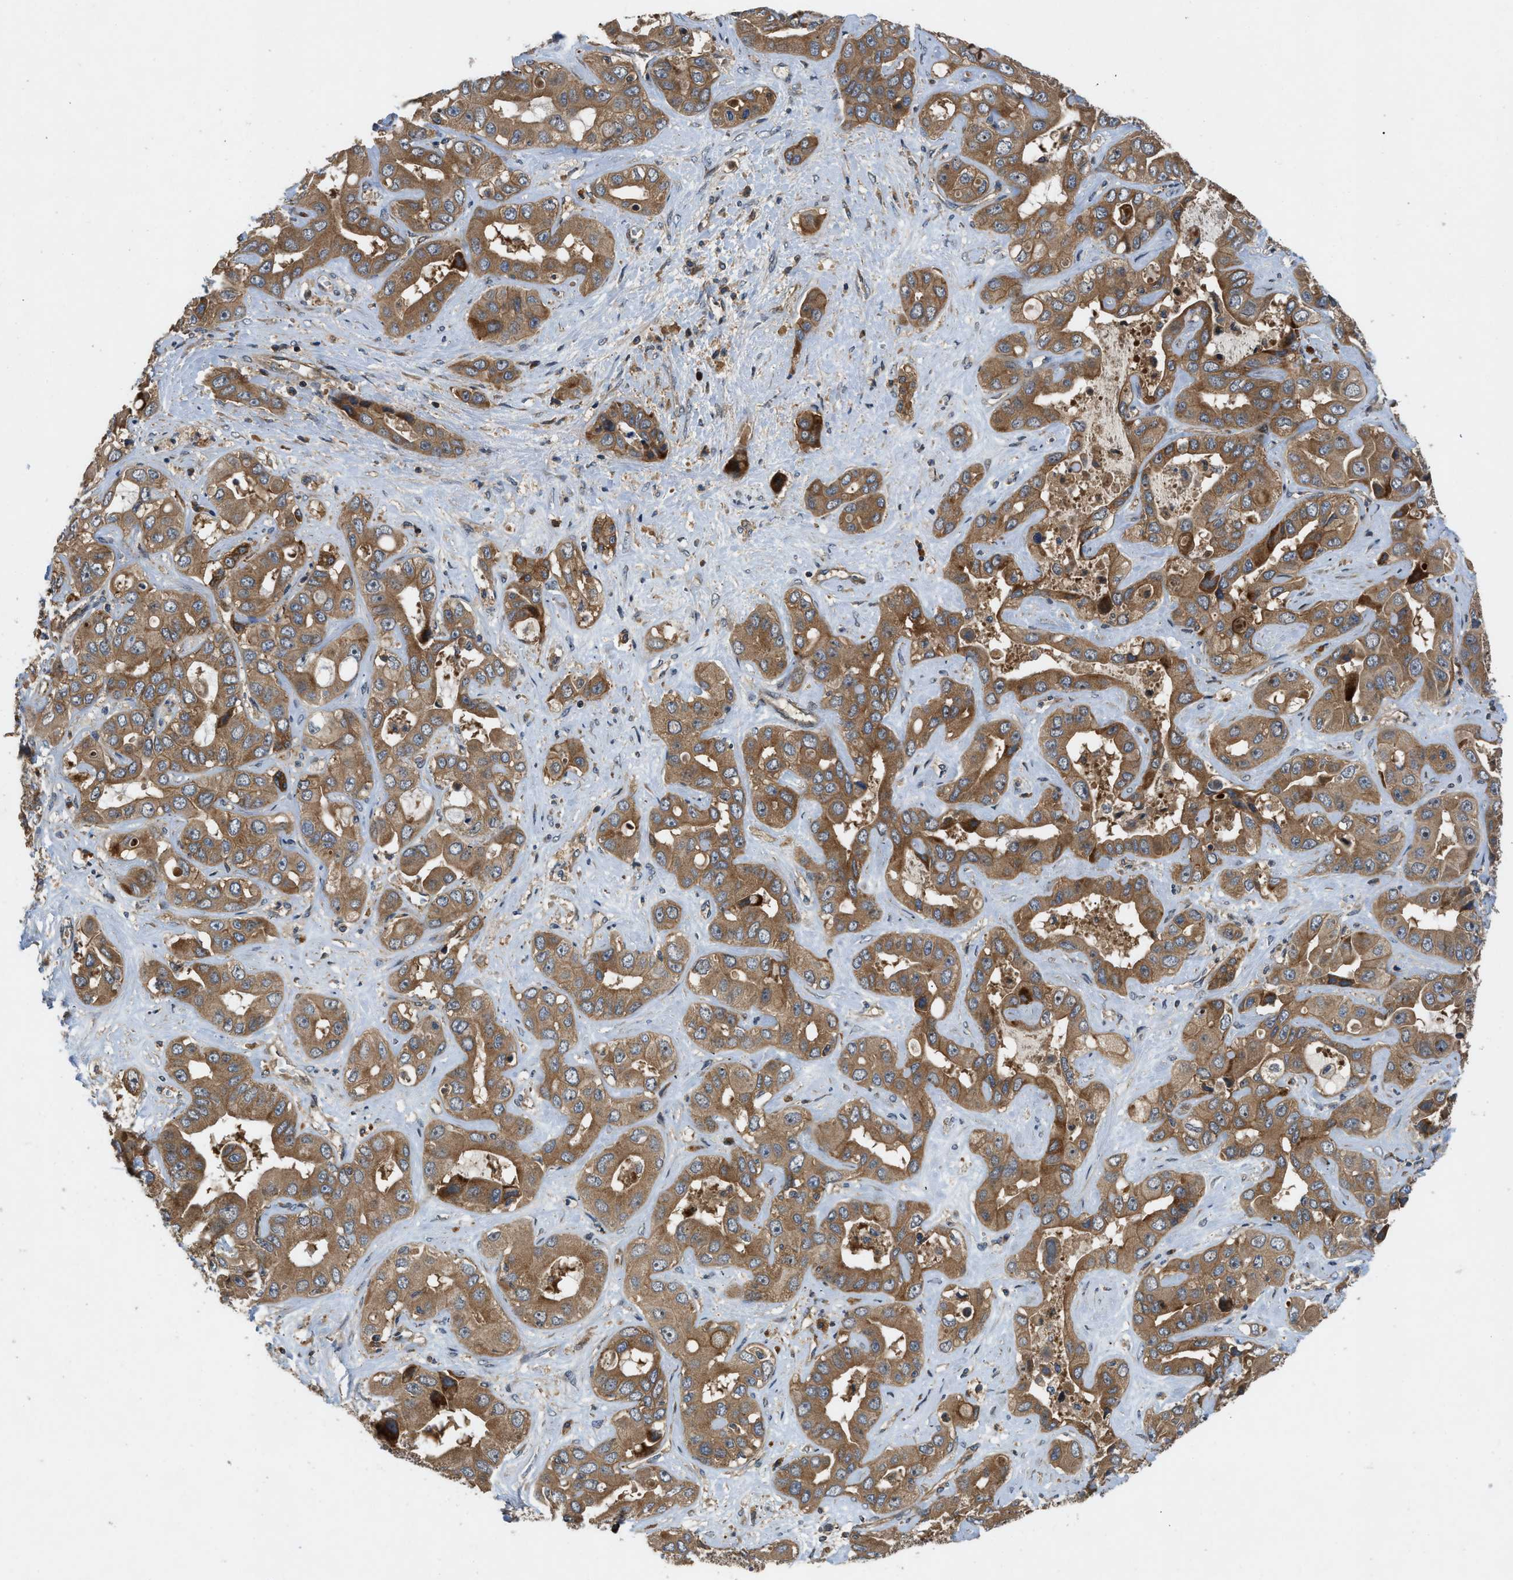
{"staining": {"intensity": "moderate", "quantity": ">75%", "location": "cytoplasmic/membranous"}, "tissue": "liver cancer", "cell_type": "Tumor cells", "image_type": "cancer", "snomed": [{"axis": "morphology", "description": "Cholangiocarcinoma"}, {"axis": "topography", "description": "Liver"}], "caption": "Immunohistochemical staining of liver cancer demonstrates moderate cytoplasmic/membranous protein expression in approximately >75% of tumor cells.", "gene": "CNNM3", "patient": {"sex": "female", "age": 52}}